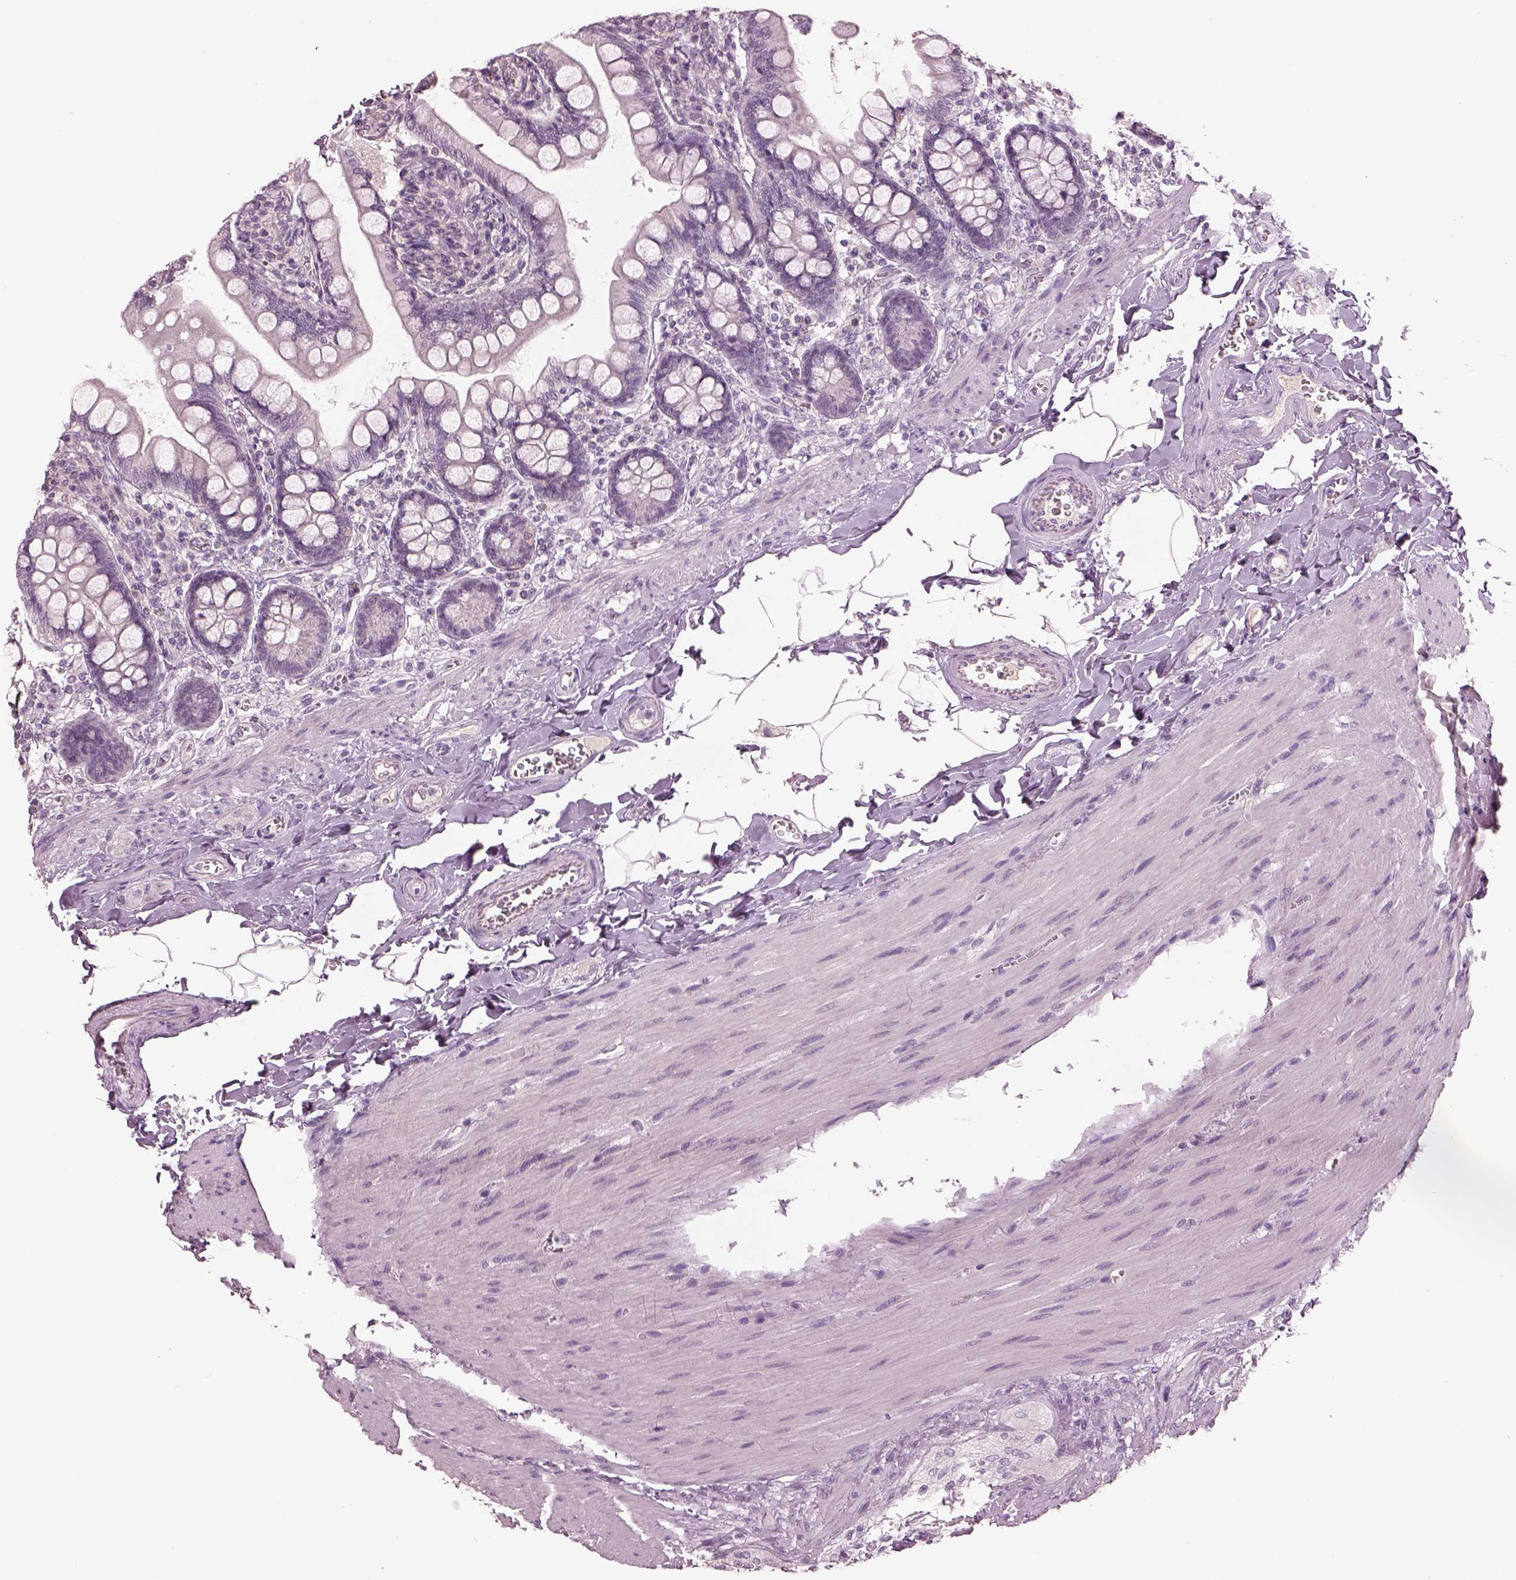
{"staining": {"intensity": "negative", "quantity": "none", "location": "none"}, "tissue": "small intestine", "cell_type": "Glandular cells", "image_type": "normal", "snomed": [{"axis": "morphology", "description": "Normal tissue, NOS"}, {"axis": "topography", "description": "Small intestine"}], "caption": "Image shows no significant protein expression in glandular cells of unremarkable small intestine.", "gene": "PACRG", "patient": {"sex": "female", "age": 56}}